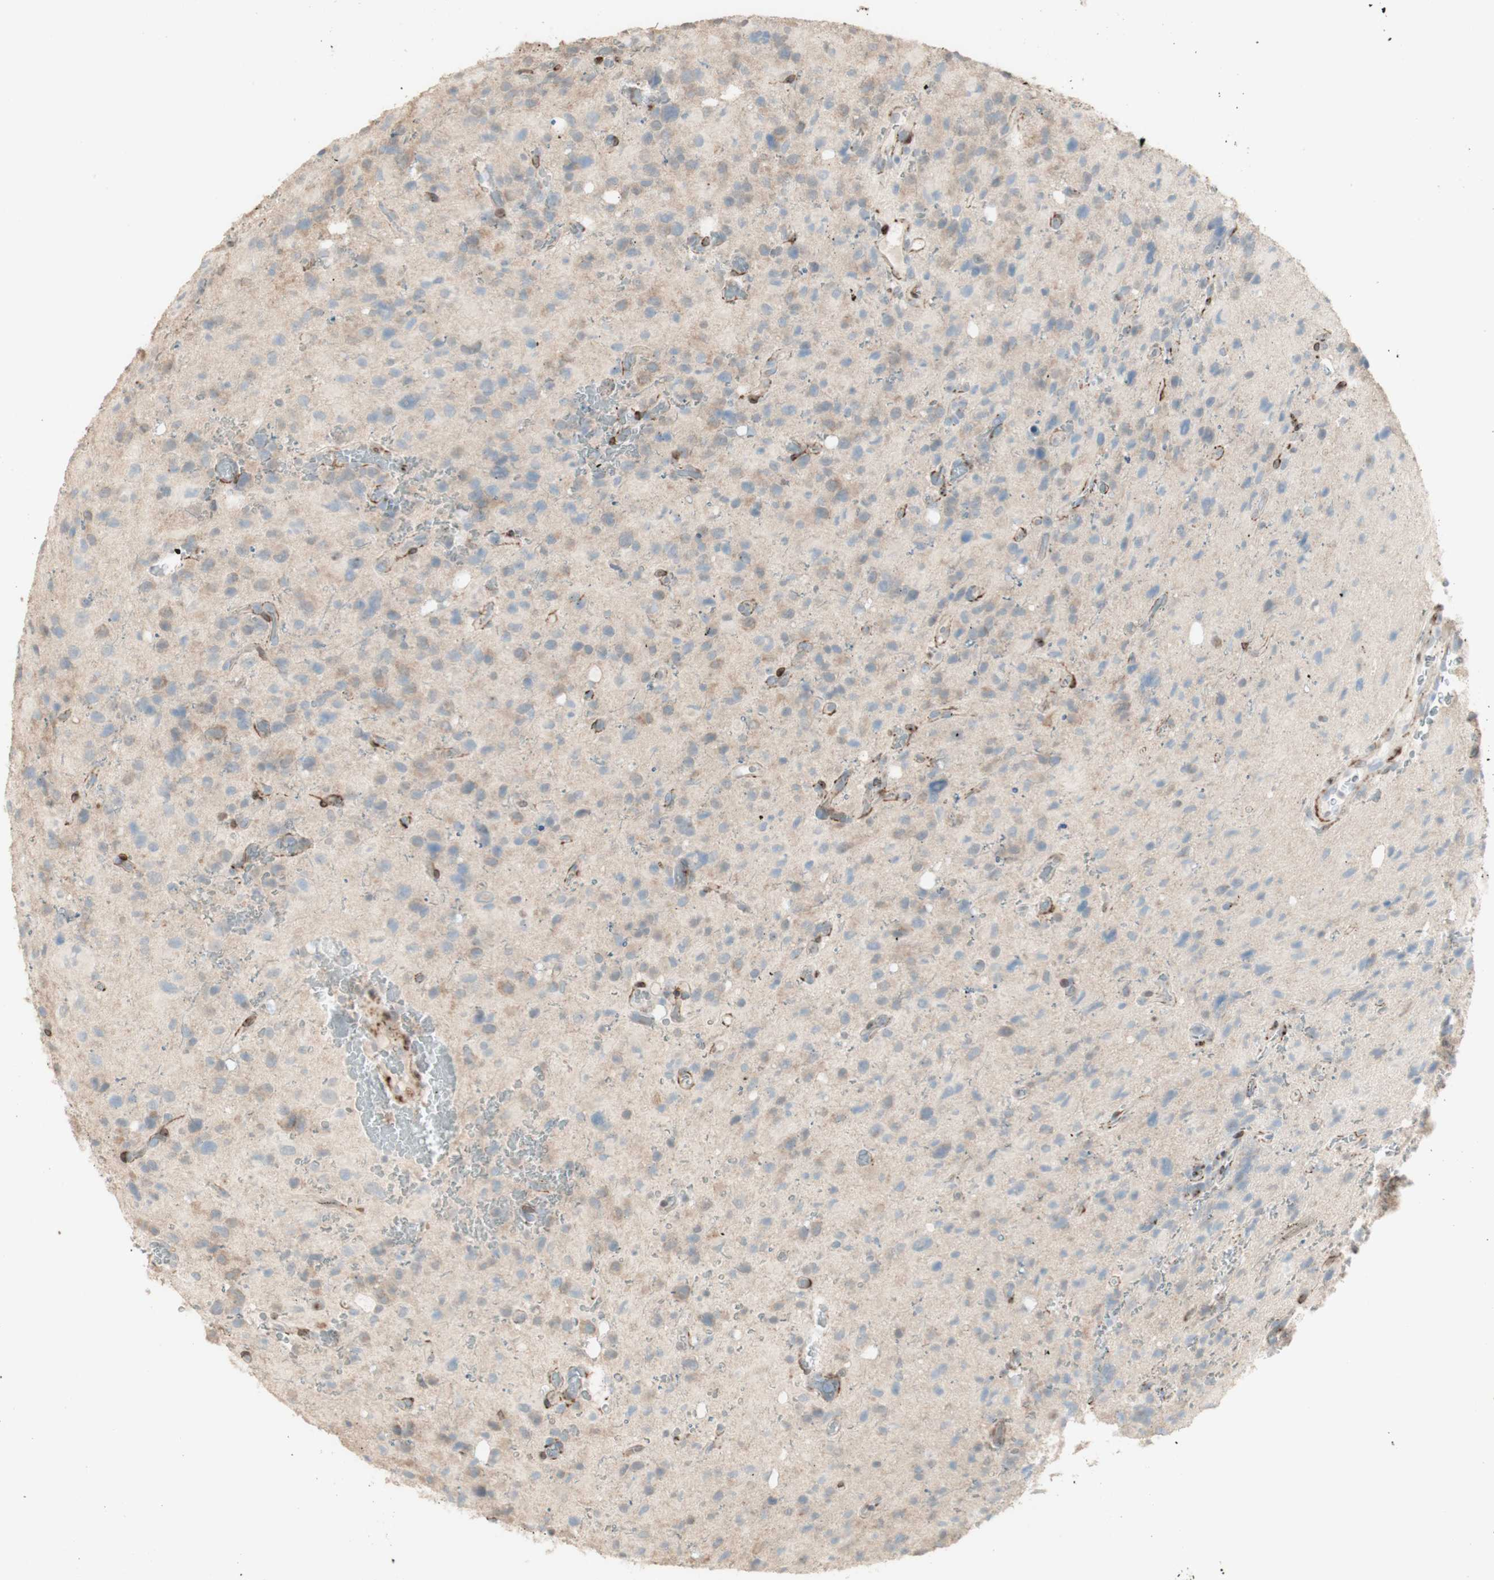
{"staining": {"intensity": "negative", "quantity": "none", "location": "none"}, "tissue": "glioma", "cell_type": "Tumor cells", "image_type": "cancer", "snomed": [{"axis": "morphology", "description": "Glioma, malignant, High grade"}, {"axis": "topography", "description": "Brain"}], "caption": "Glioma was stained to show a protein in brown. There is no significant expression in tumor cells.", "gene": "MUC3A", "patient": {"sex": "male", "age": 48}}